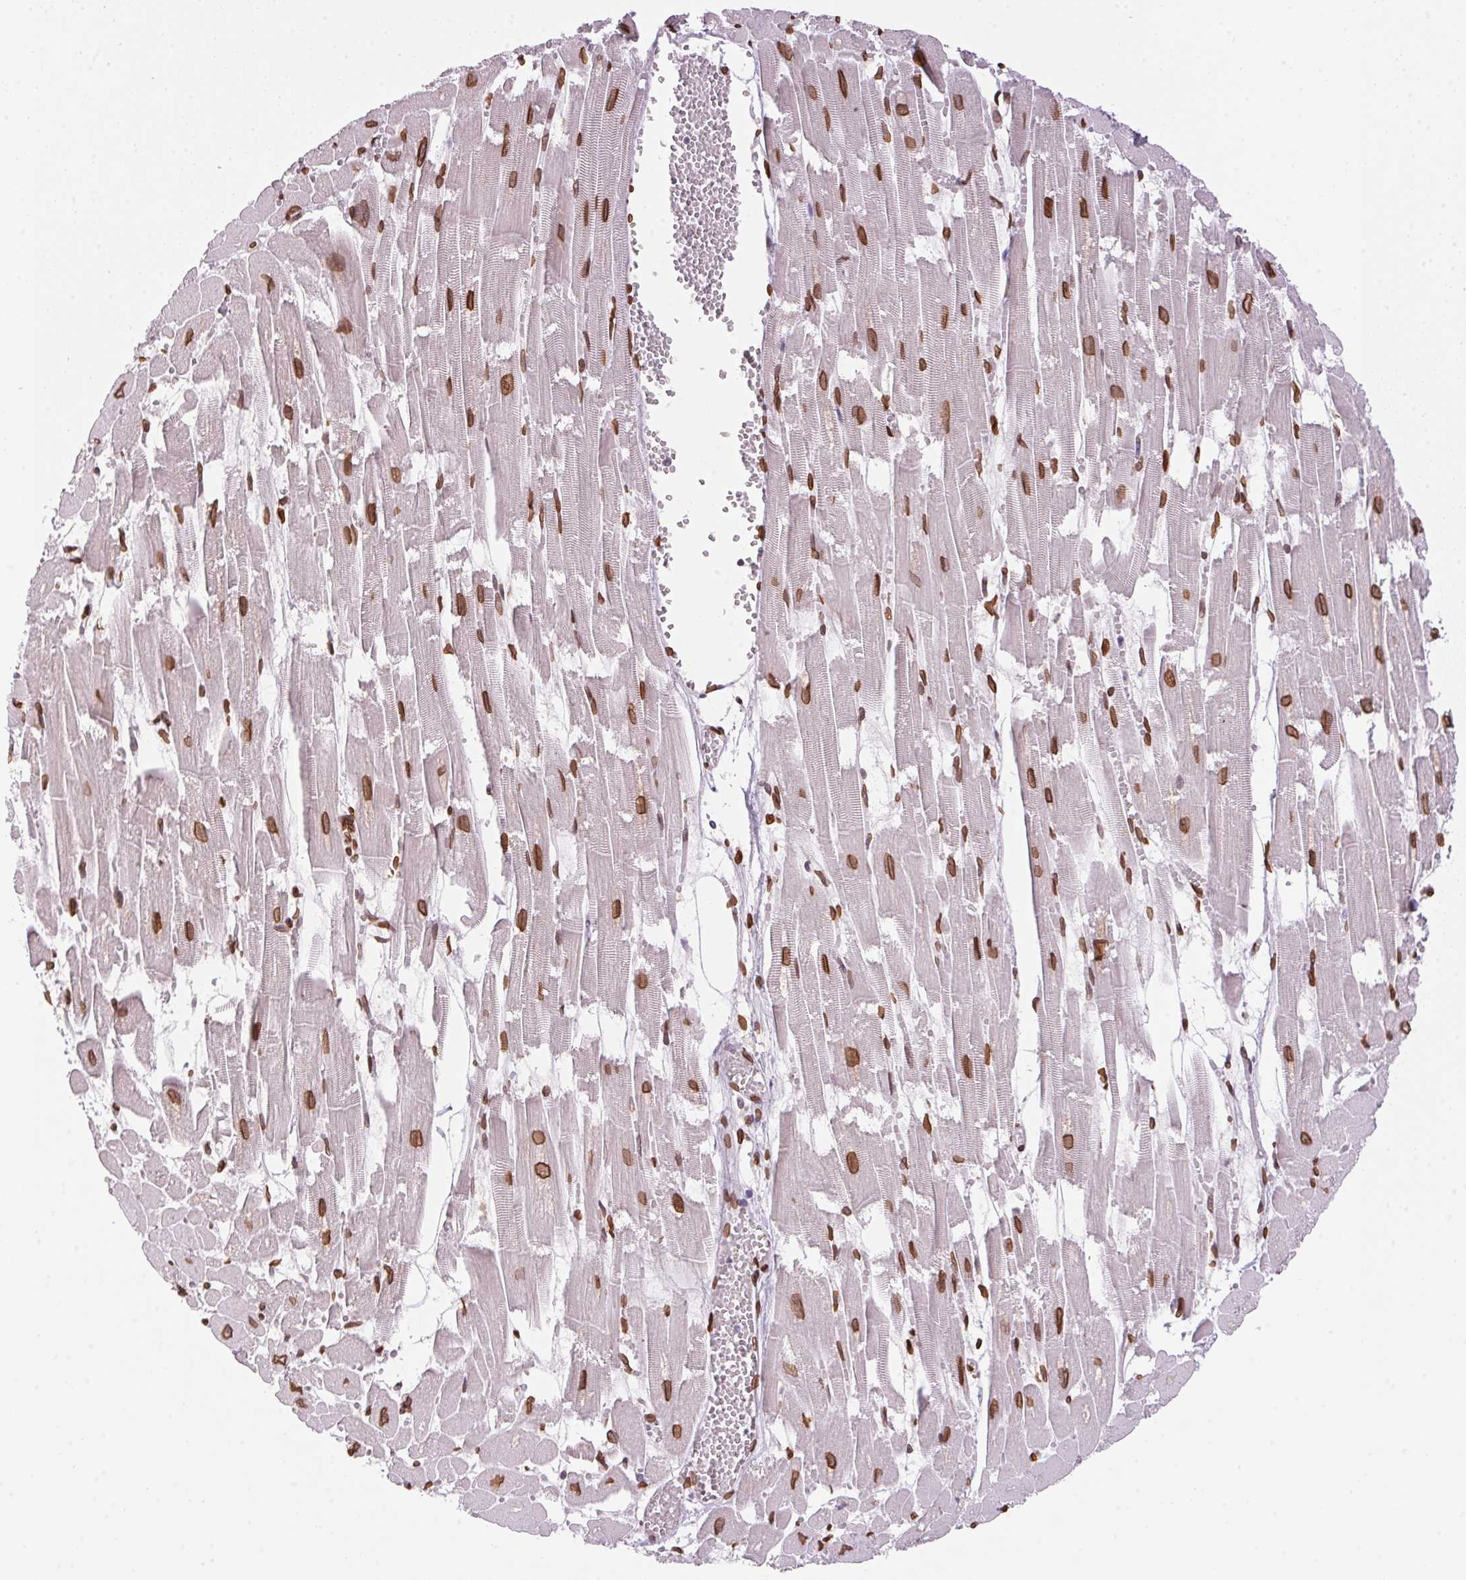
{"staining": {"intensity": "moderate", "quantity": ">75%", "location": "cytoplasmic/membranous,nuclear"}, "tissue": "heart muscle", "cell_type": "Cardiomyocytes", "image_type": "normal", "snomed": [{"axis": "morphology", "description": "Normal tissue, NOS"}, {"axis": "topography", "description": "Heart"}], "caption": "Normal heart muscle displays moderate cytoplasmic/membranous,nuclear expression in approximately >75% of cardiomyocytes.", "gene": "TMEM175", "patient": {"sex": "female", "age": 52}}